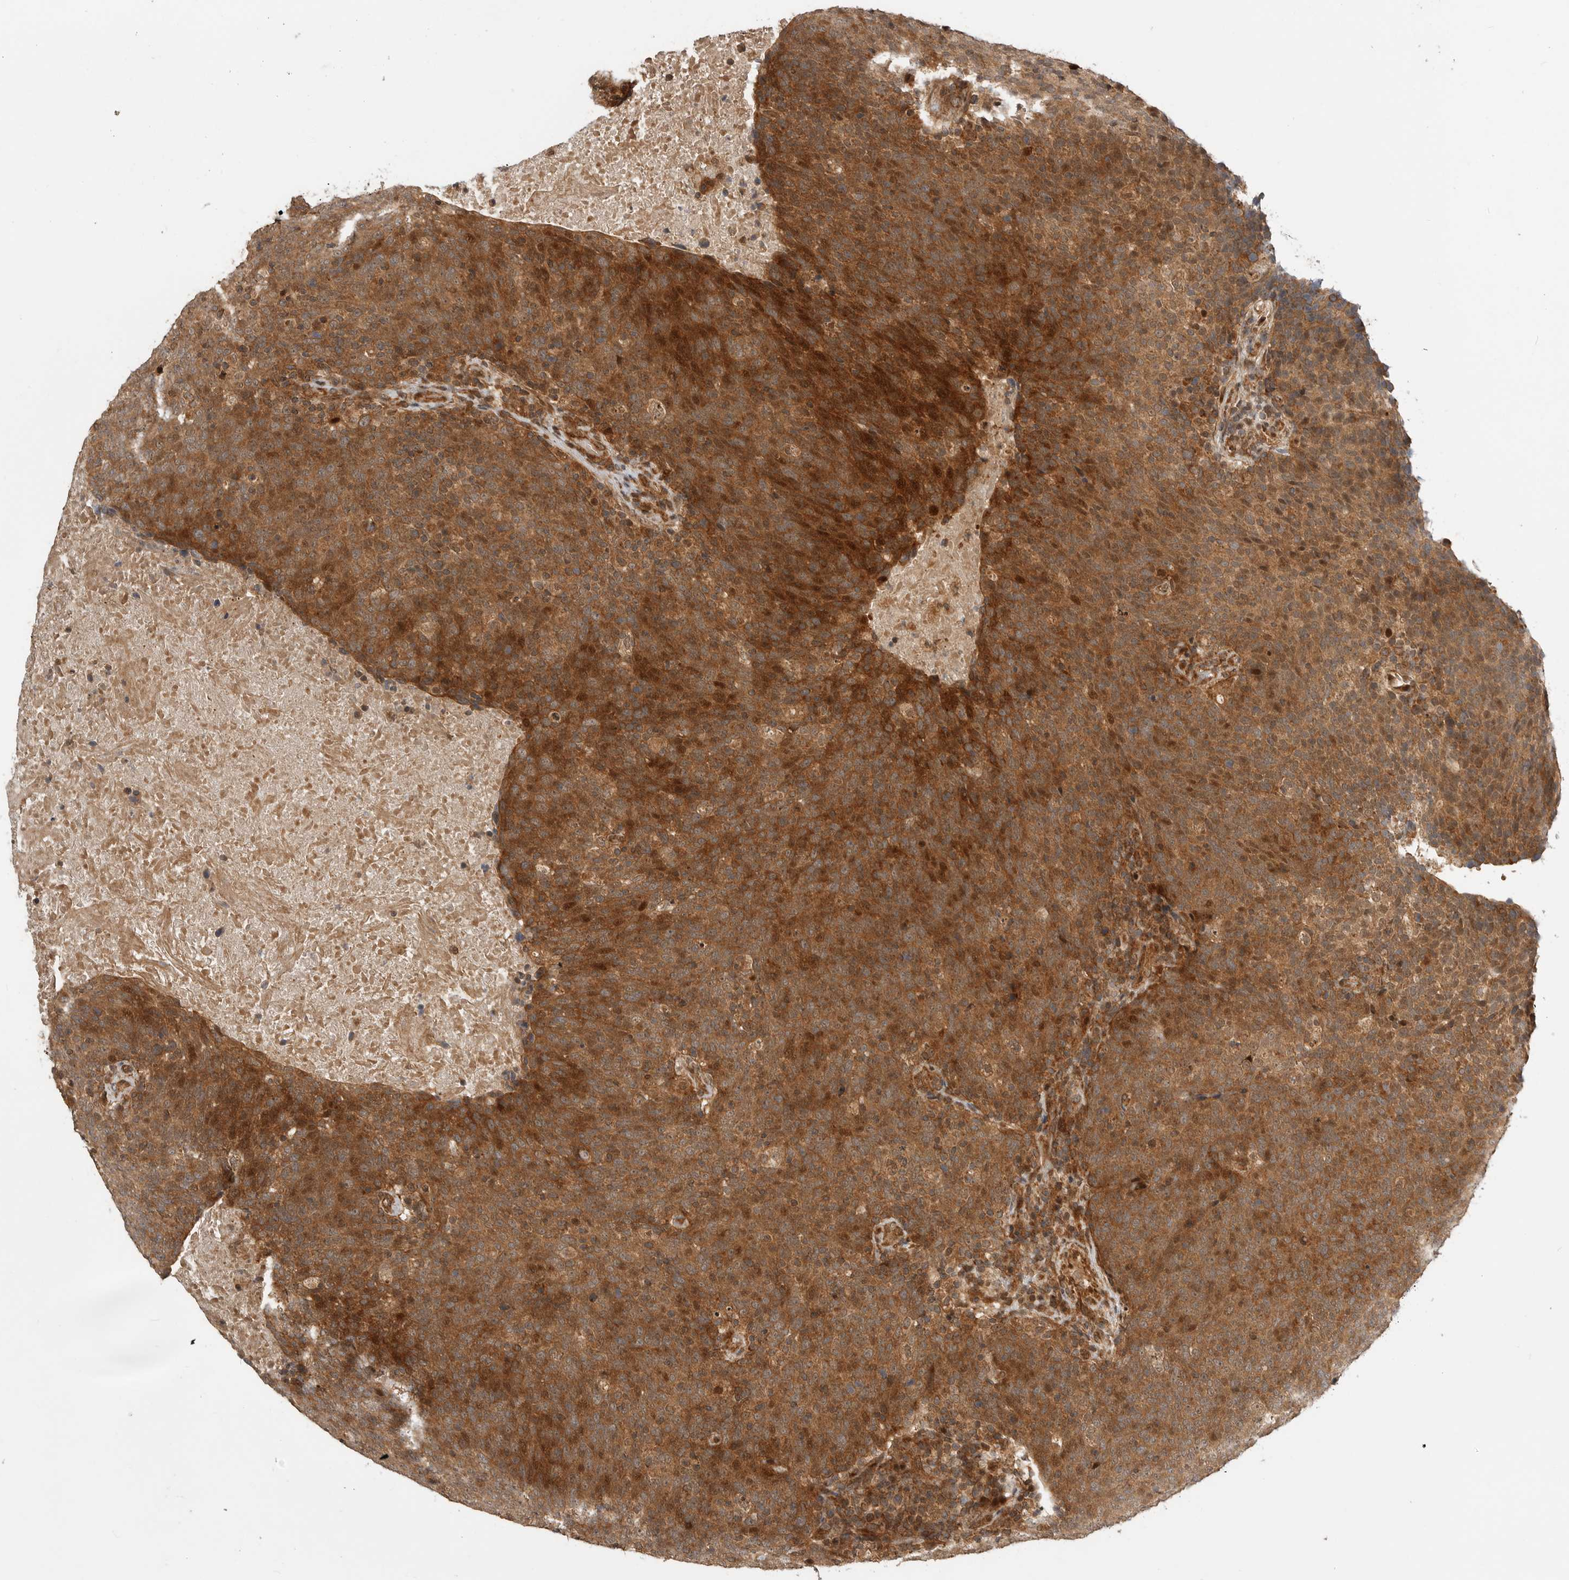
{"staining": {"intensity": "moderate", "quantity": ">75%", "location": "cytoplasmic/membranous,nuclear"}, "tissue": "head and neck cancer", "cell_type": "Tumor cells", "image_type": "cancer", "snomed": [{"axis": "morphology", "description": "Squamous cell carcinoma, NOS"}, {"axis": "morphology", "description": "Squamous cell carcinoma, metastatic, NOS"}, {"axis": "topography", "description": "Lymph node"}, {"axis": "topography", "description": "Head-Neck"}], "caption": "The histopathology image reveals a brown stain indicating the presence of a protein in the cytoplasmic/membranous and nuclear of tumor cells in head and neck cancer. The staining is performed using DAB brown chromogen to label protein expression. The nuclei are counter-stained blue using hematoxylin.", "gene": "ADPRS", "patient": {"sex": "male", "age": 62}}